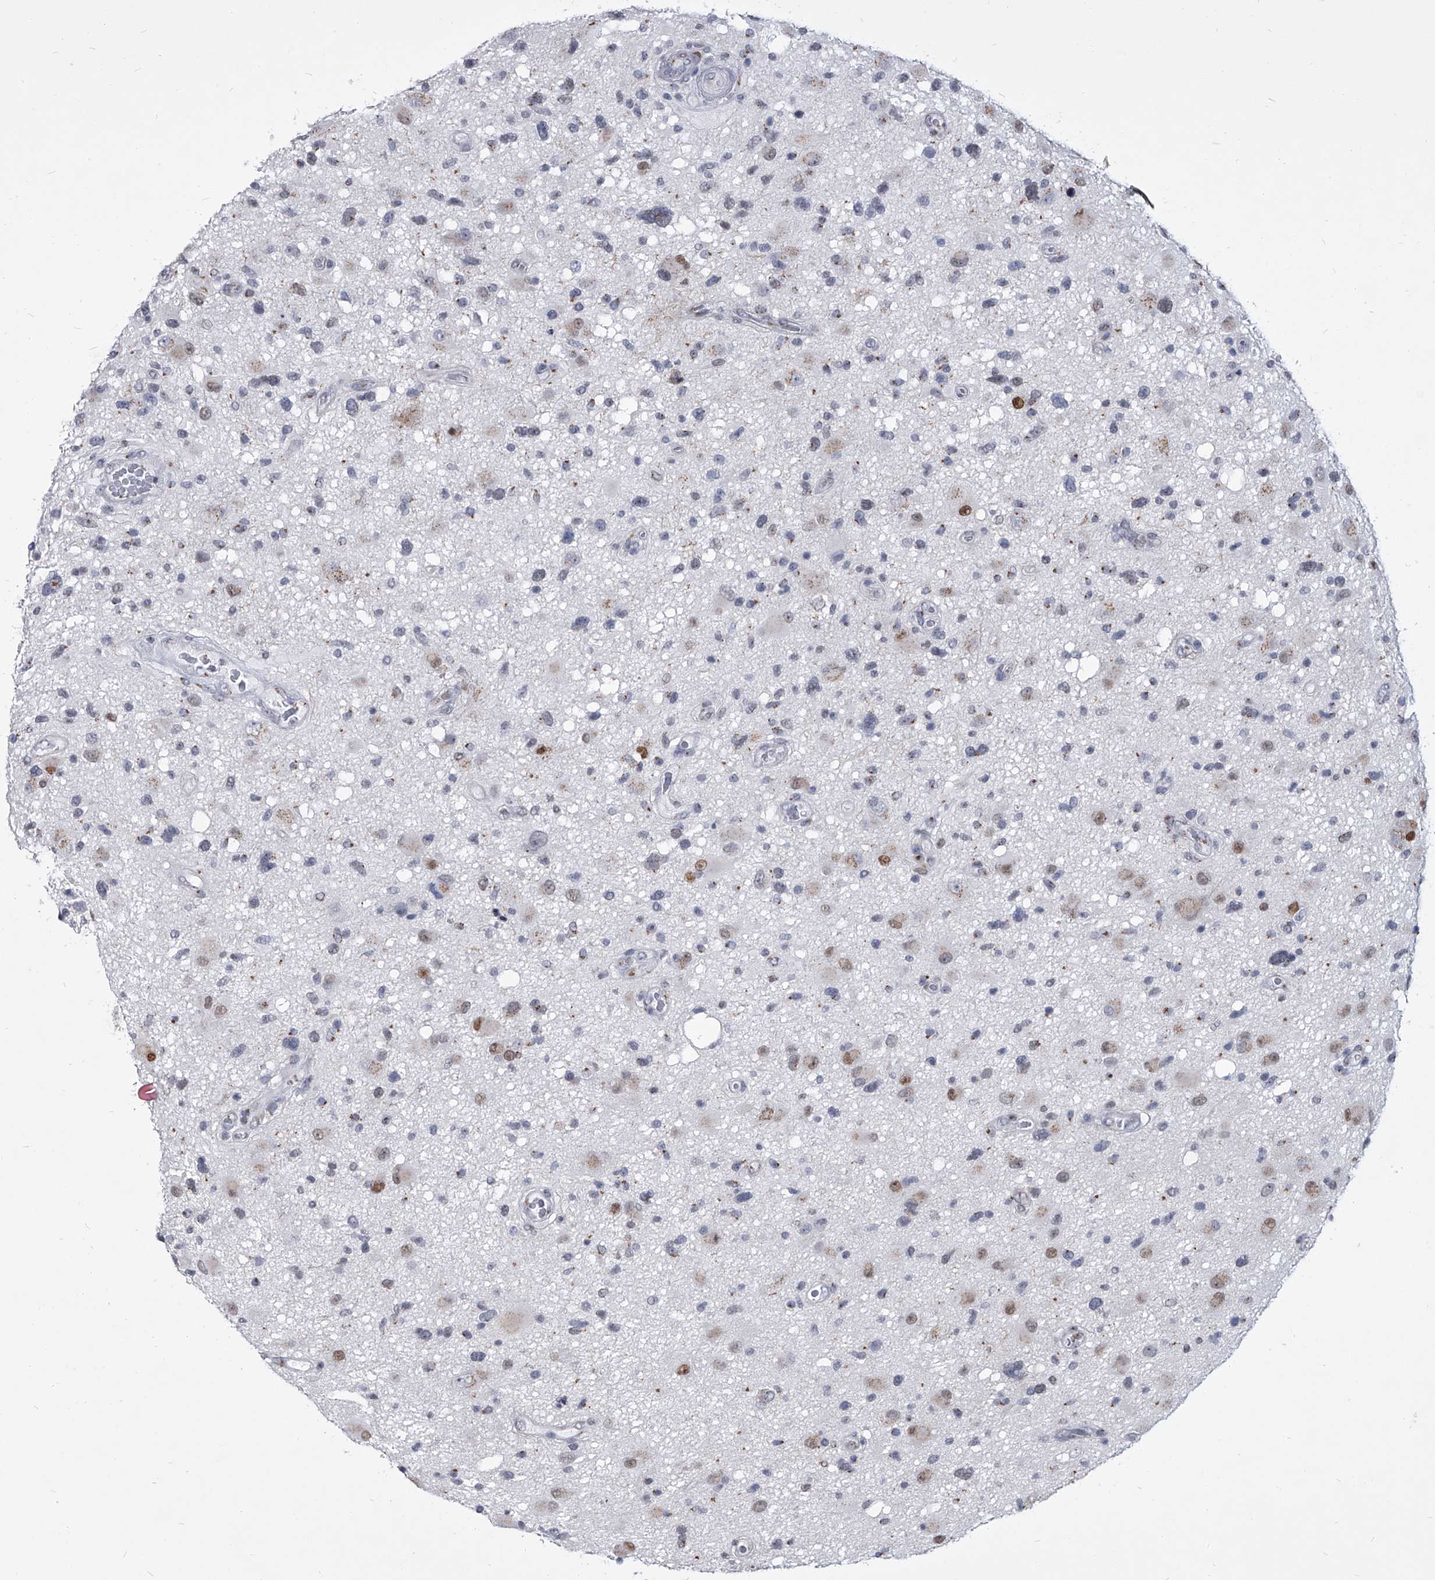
{"staining": {"intensity": "negative", "quantity": "none", "location": "none"}, "tissue": "glioma", "cell_type": "Tumor cells", "image_type": "cancer", "snomed": [{"axis": "morphology", "description": "Glioma, malignant, High grade"}, {"axis": "topography", "description": "Brain"}], "caption": "High magnification brightfield microscopy of malignant glioma (high-grade) stained with DAB (3,3'-diaminobenzidine) (brown) and counterstained with hematoxylin (blue): tumor cells show no significant expression. Brightfield microscopy of immunohistochemistry (IHC) stained with DAB (3,3'-diaminobenzidine) (brown) and hematoxylin (blue), captured at high magnification.", "gene": "EVA1C", "patient": {"sex": "male", "age": 33}}